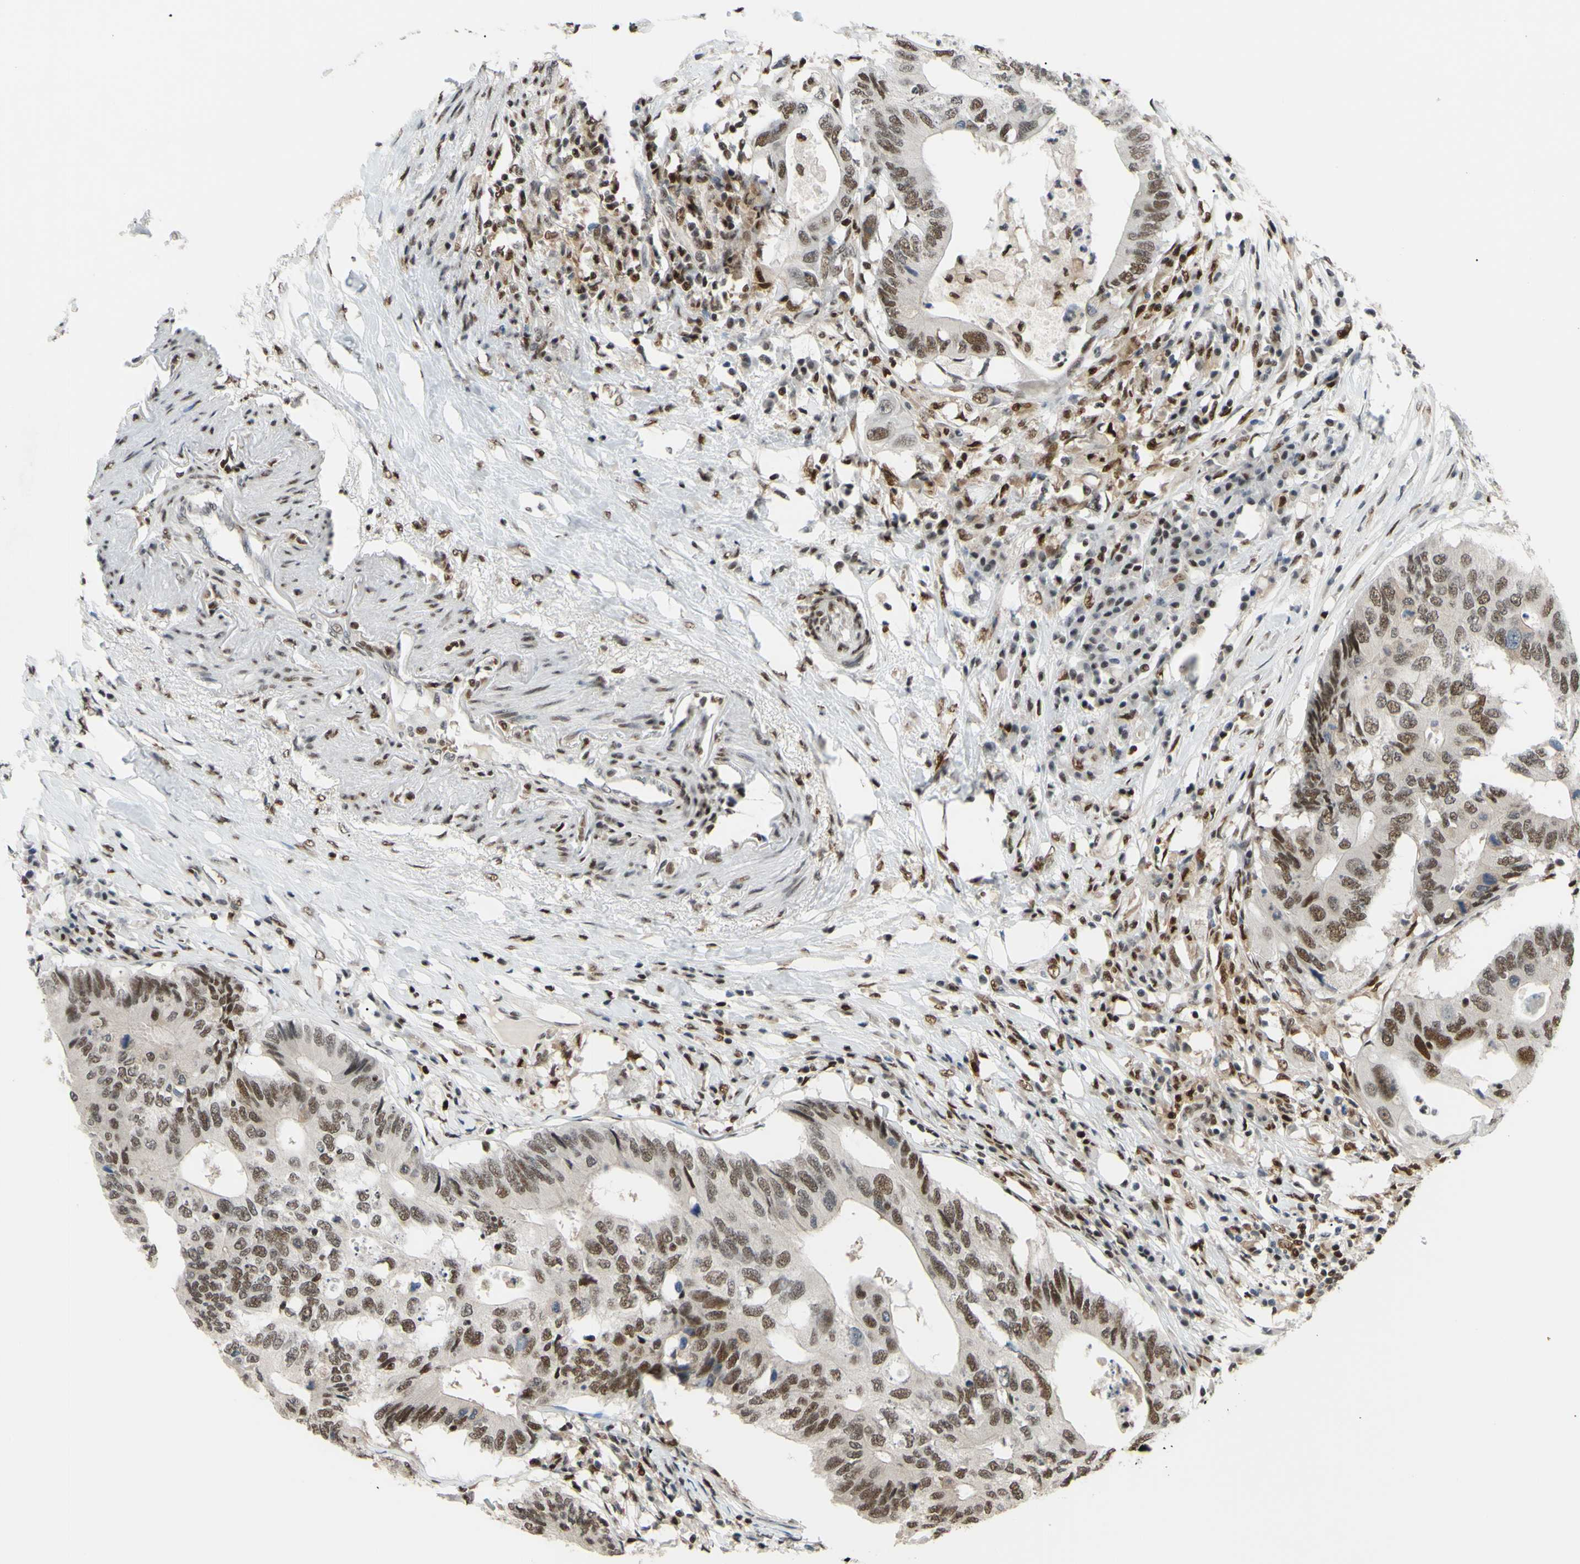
{"staining": {"intensity": "moderate", "quantity": ">75%", "location": "cytoplasmic/membranous,nuclear"}, "tissue": "colorectal cancer", "cell_type": "Tumor cells", "image_type": "cancer", "snomed": [{"axis": "morphology", "description": "Adenocarcinoma, NOS"}, {"axis": "topography", "description": "Colon"}], "caption": "Protein staining of colorectal cancer (adenocarcinoma) tissue demonstrates moderate cytoplasmic/membranous and nuclear expression in about >75% of tumor cells.", "gene": "FKBP5", "patient": {"sex": "male", "age": 71}}